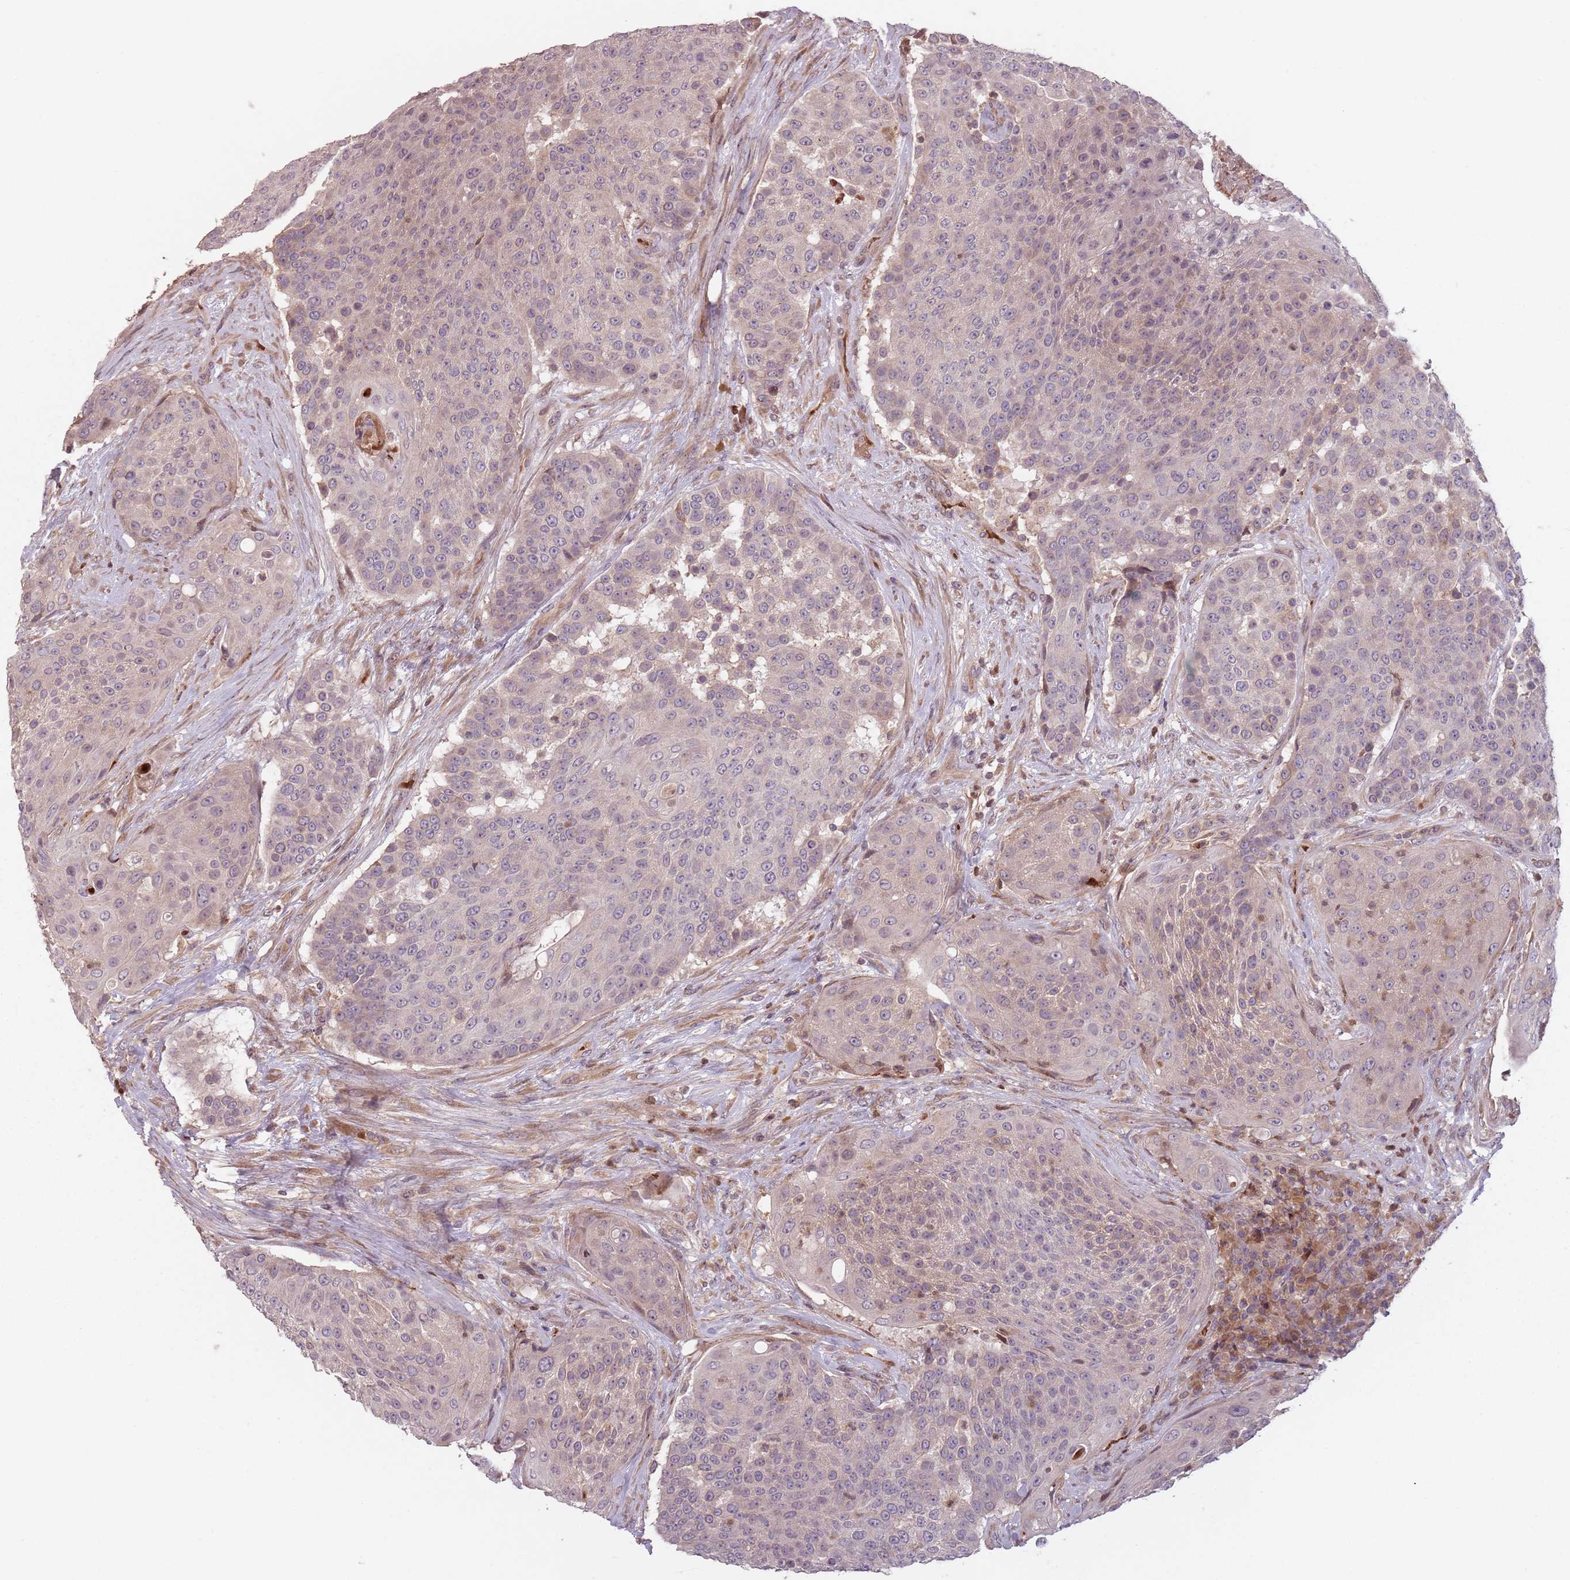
{"staining": {"intensity": "weak", "quantity": "<25%", "location": "cytoplasmic/membranous"}, "tissue": "urothelial cancer", "cell_type": "Tumor cells", "image_type": "cancer", "snomed": [{"axis": "morphology", "description": "Urothelial carcinoma, High grade"}, {"axis": "topography", "description": "Urinary bladder"}], "caption": "Tumor cells are negative for protein expression in human high-grade urothelial carcinoma. (Brightfield microscopy of DAB (3,3'-diaminobenzidine) IHC at high magnification).", "gene": "GPR180", "patient": {"sex": "female", "age": 63}}